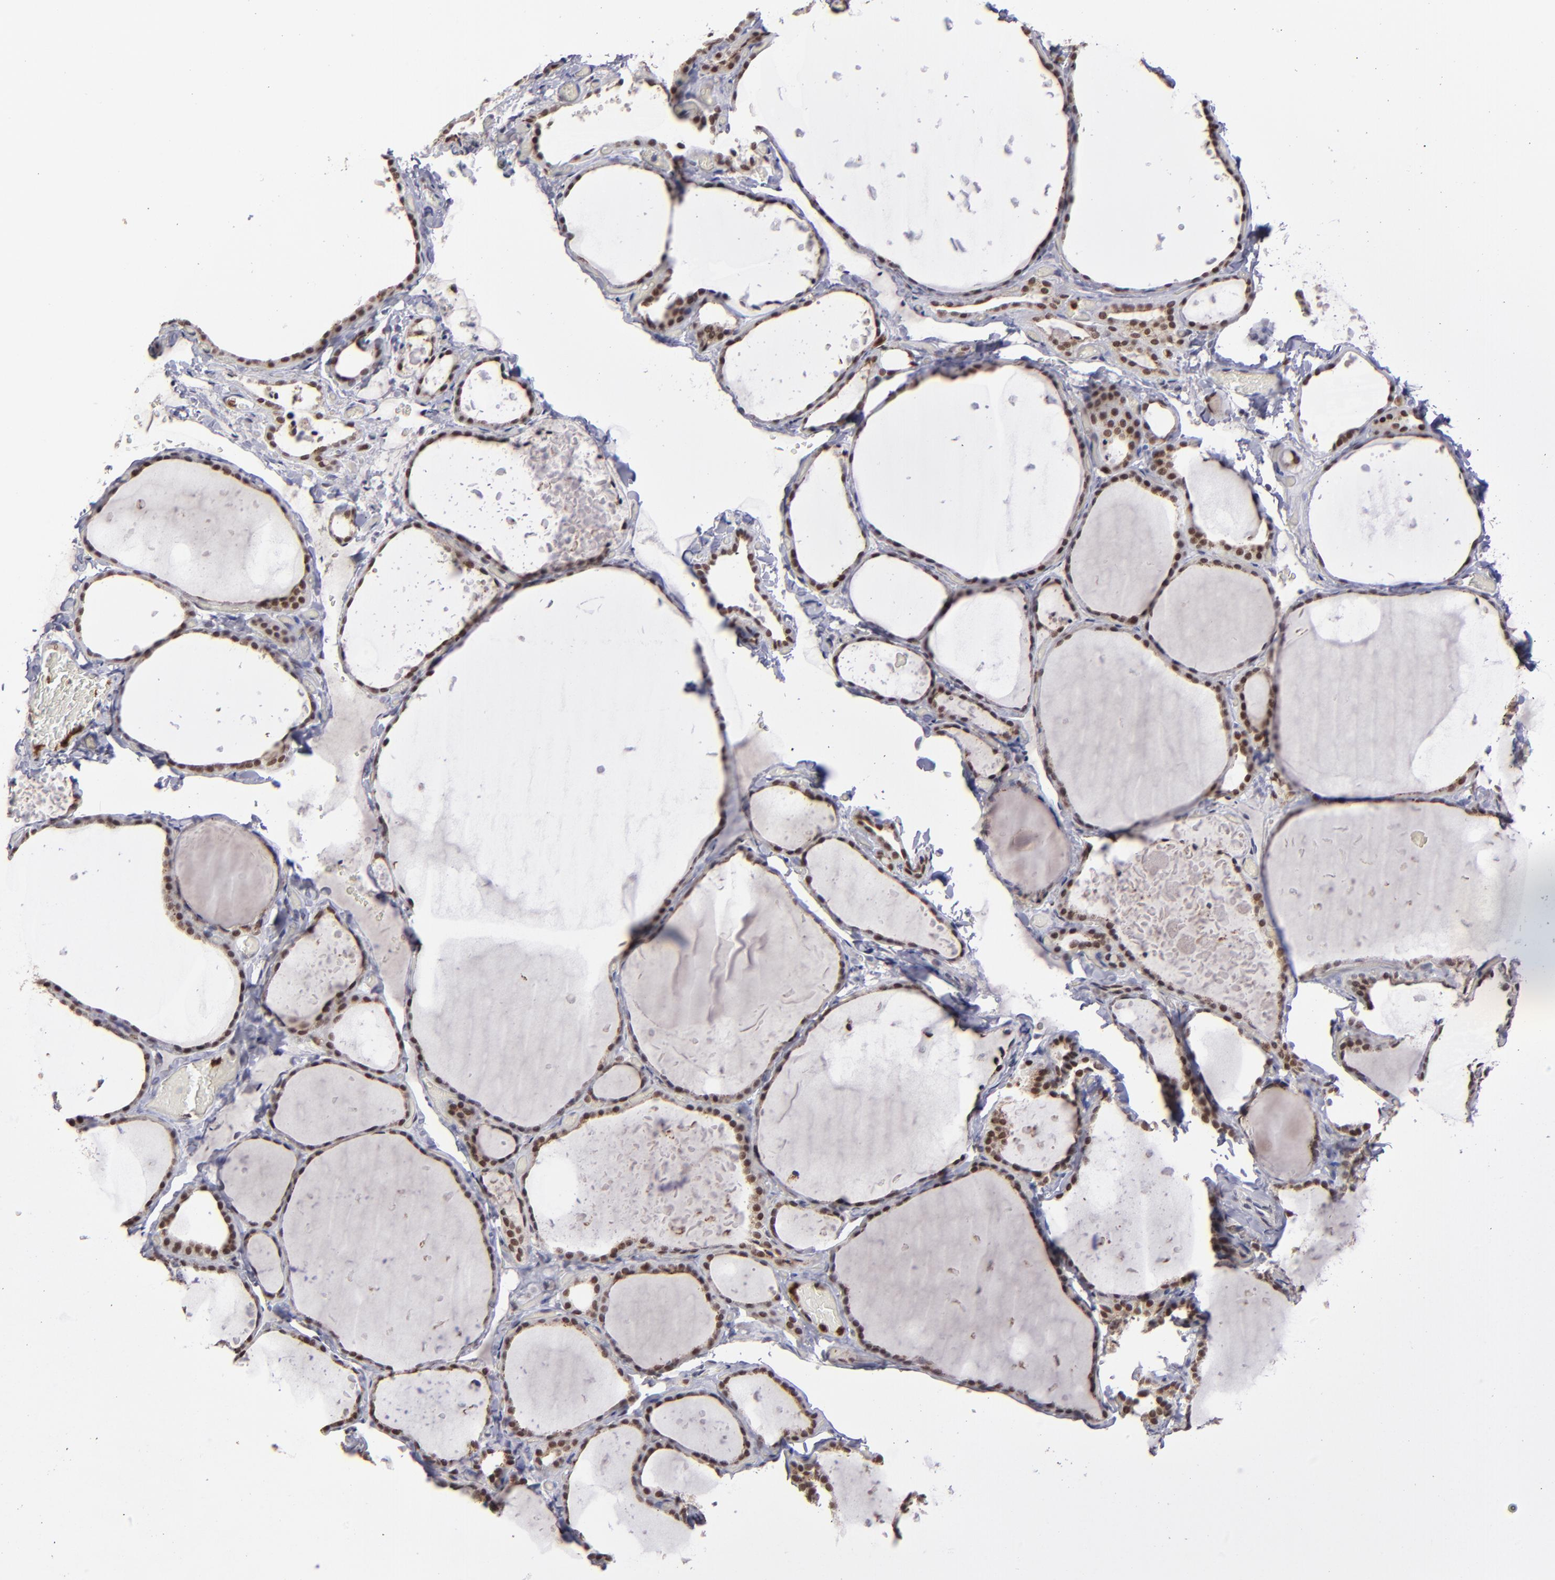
{"staining": {"intensity": "moderate", "quantity": ">75%", "location": "nuclear"}, "tissue": "thyroid gland", "cell_type": "Glandular cells", "image_type": "normal", "snomed": [{"axis": "morphology", "description": "Normal tissue, NOS"}, {"axis": "topography", "description": "Thyroid gland"}], "caption": "A histopathology image showing moderate nuclear expression in about >75% of glandular cells in unremarkable thyroid gland, as visualized by brown immunohistochemical staining.", "gene": "RREB1", "patient": {"sex": "female", "age": 22}}